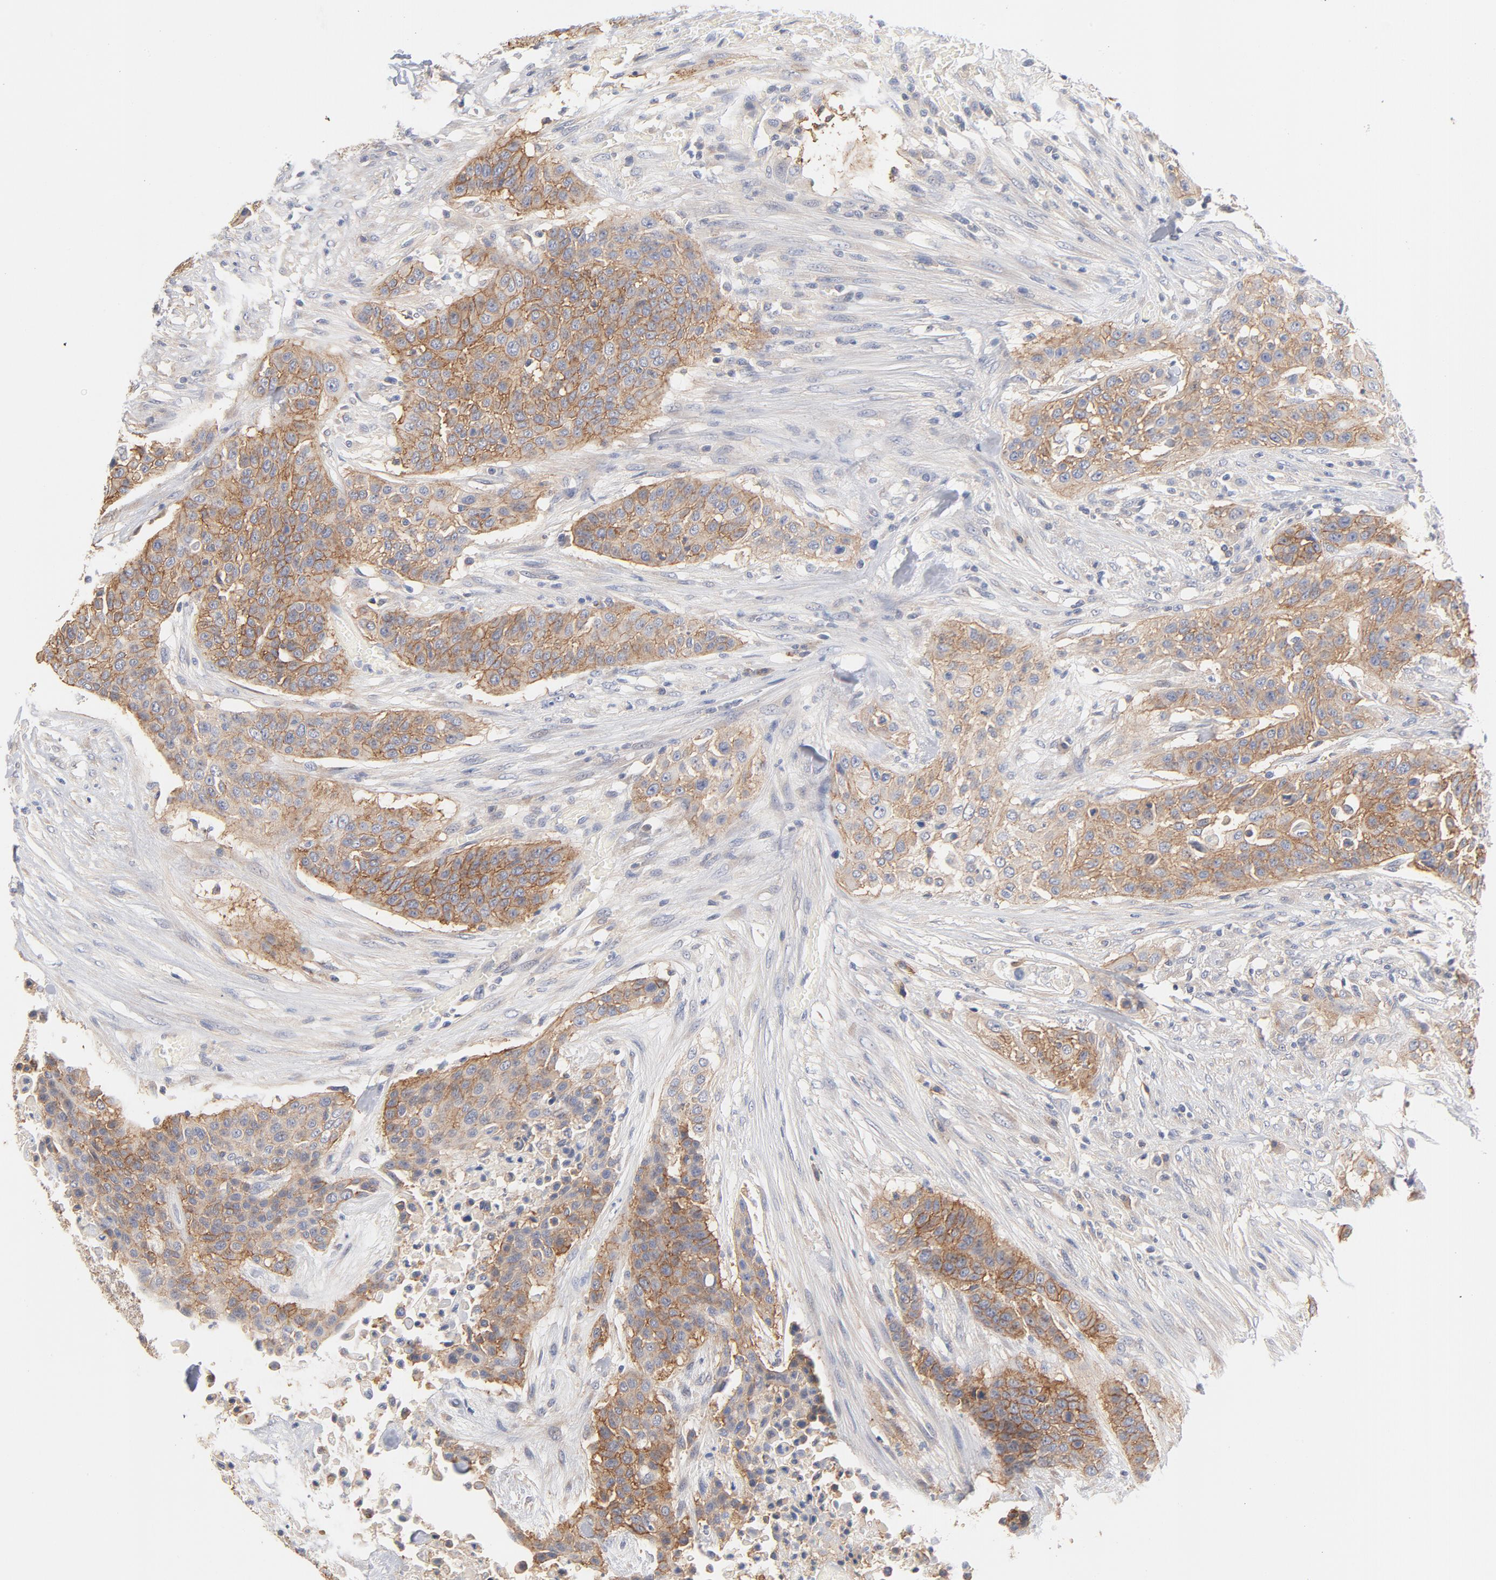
{"staining": {"intensity": "weak", "quantity": ">75%", "location": "cytoplasmic/membranous"}, "tissue": "urothelial cancer", "cell_type": "Tumor cells", "image_type": "cancer", "snomed": [{"axis": "morphology", "description": "Urothelial carcinoma, High grade"}, {"axis": "topography", "description": "Urinary bladder"}], "caption": "Urothelial cancer stained for a protein (brown) exhibits weak cytoplasmic/membranous positive staining in approximately >75% of tumor cells.", "gene": "SETD3", "patient": {"sex": "male", "age": 74}}